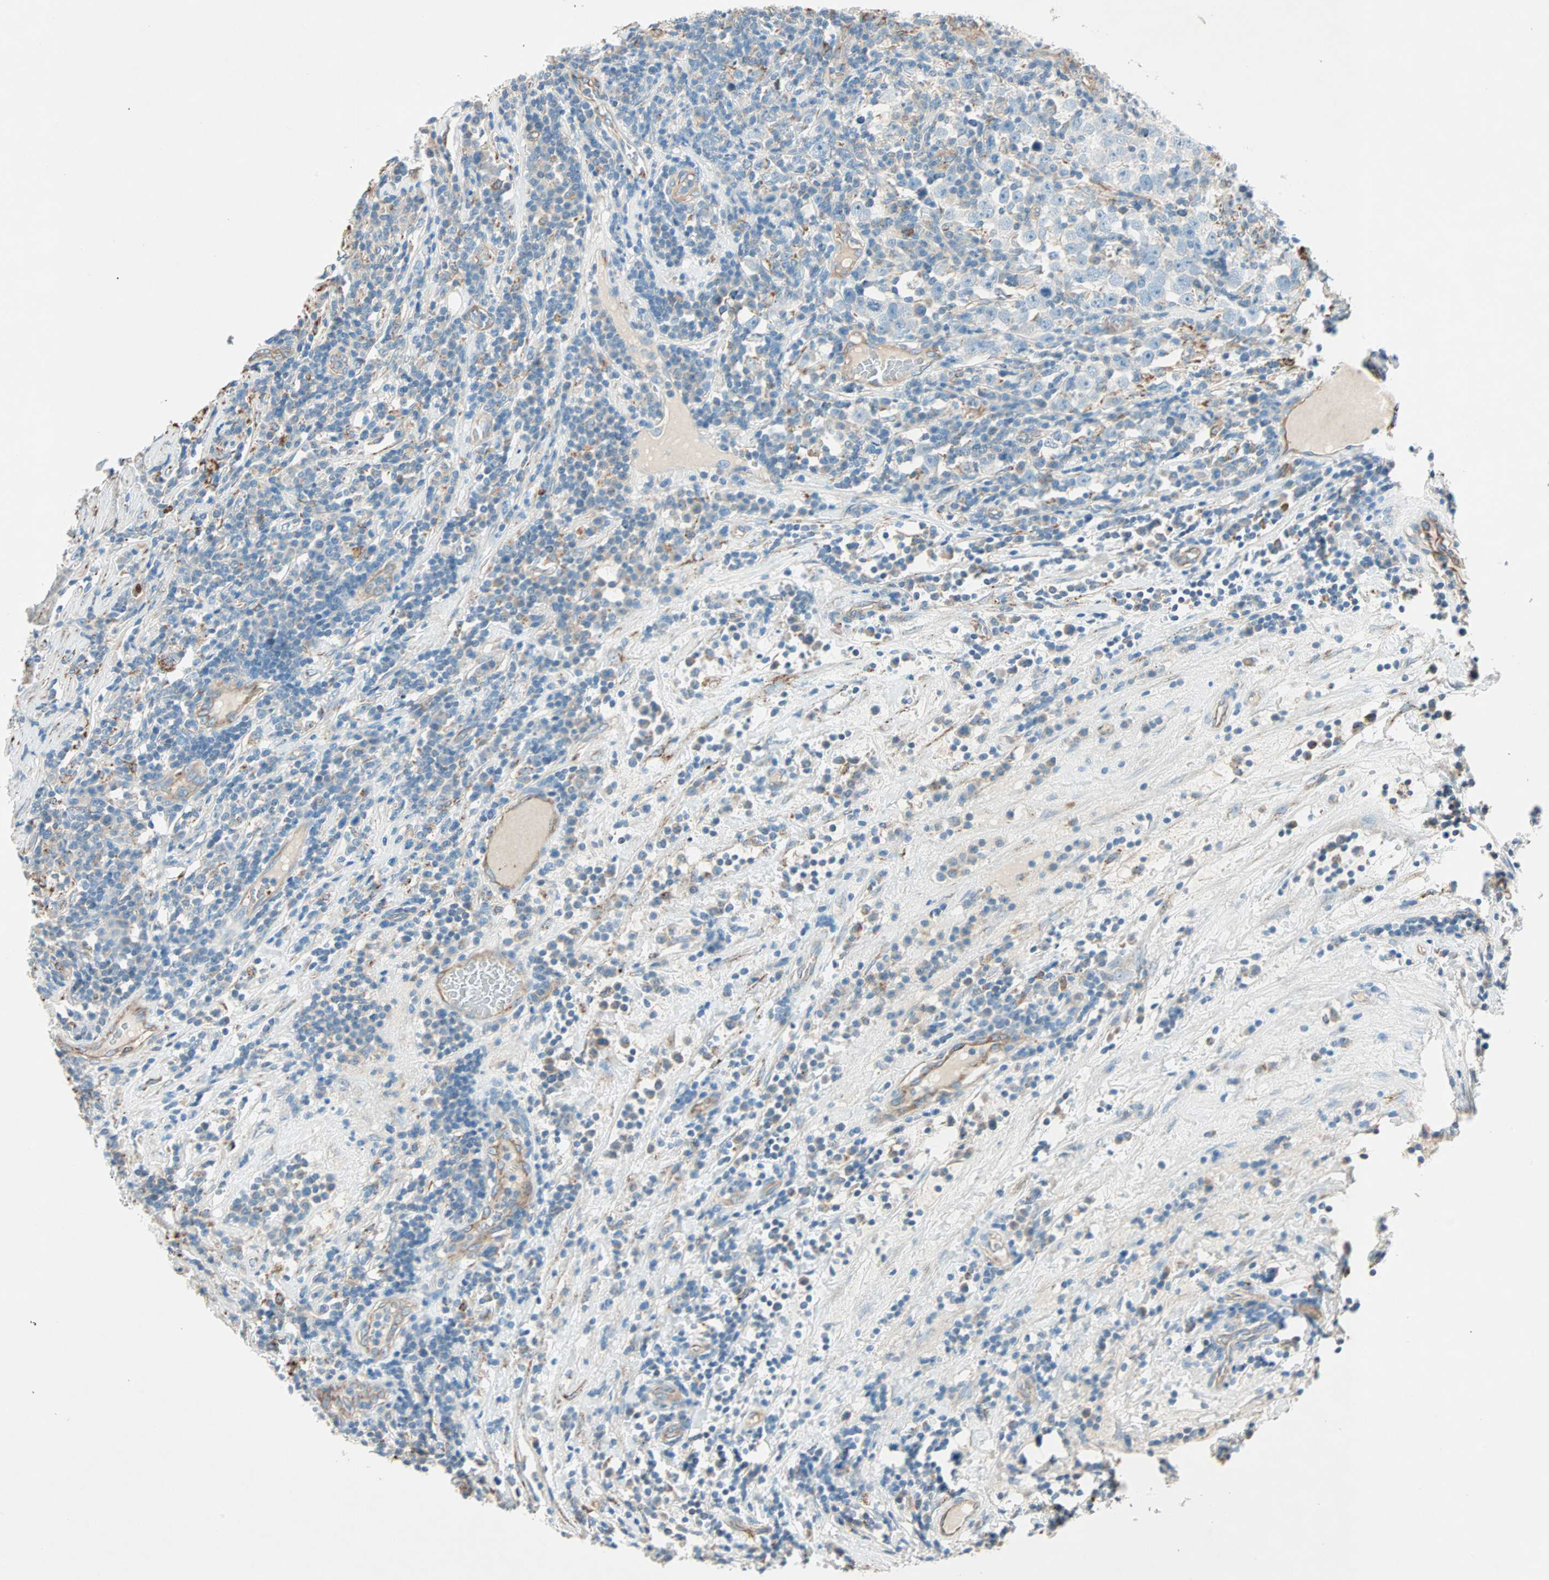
{"staining": {"intensity": "weak", "quantity": "25%-75%", "location": "cytoplasmic/membranous"}, "tissue": "testis cancer", "cell_type": "Tumor cells", "image_type": "cancer", "snomed": [{"axis": "morphology", "description": "Seminoma, NOS"}, {"axis": "topography", "description": "Testis"}], "caption": "Immunohistochemical staining of human testis cancer (seminoma) exhibits low levels of weak cytoplasmic/membranous protein positivity in approximately 25%-75% of tumor cells.", "gene": "LY6G6F", "patient": {"sex": "male", "age": 43}}